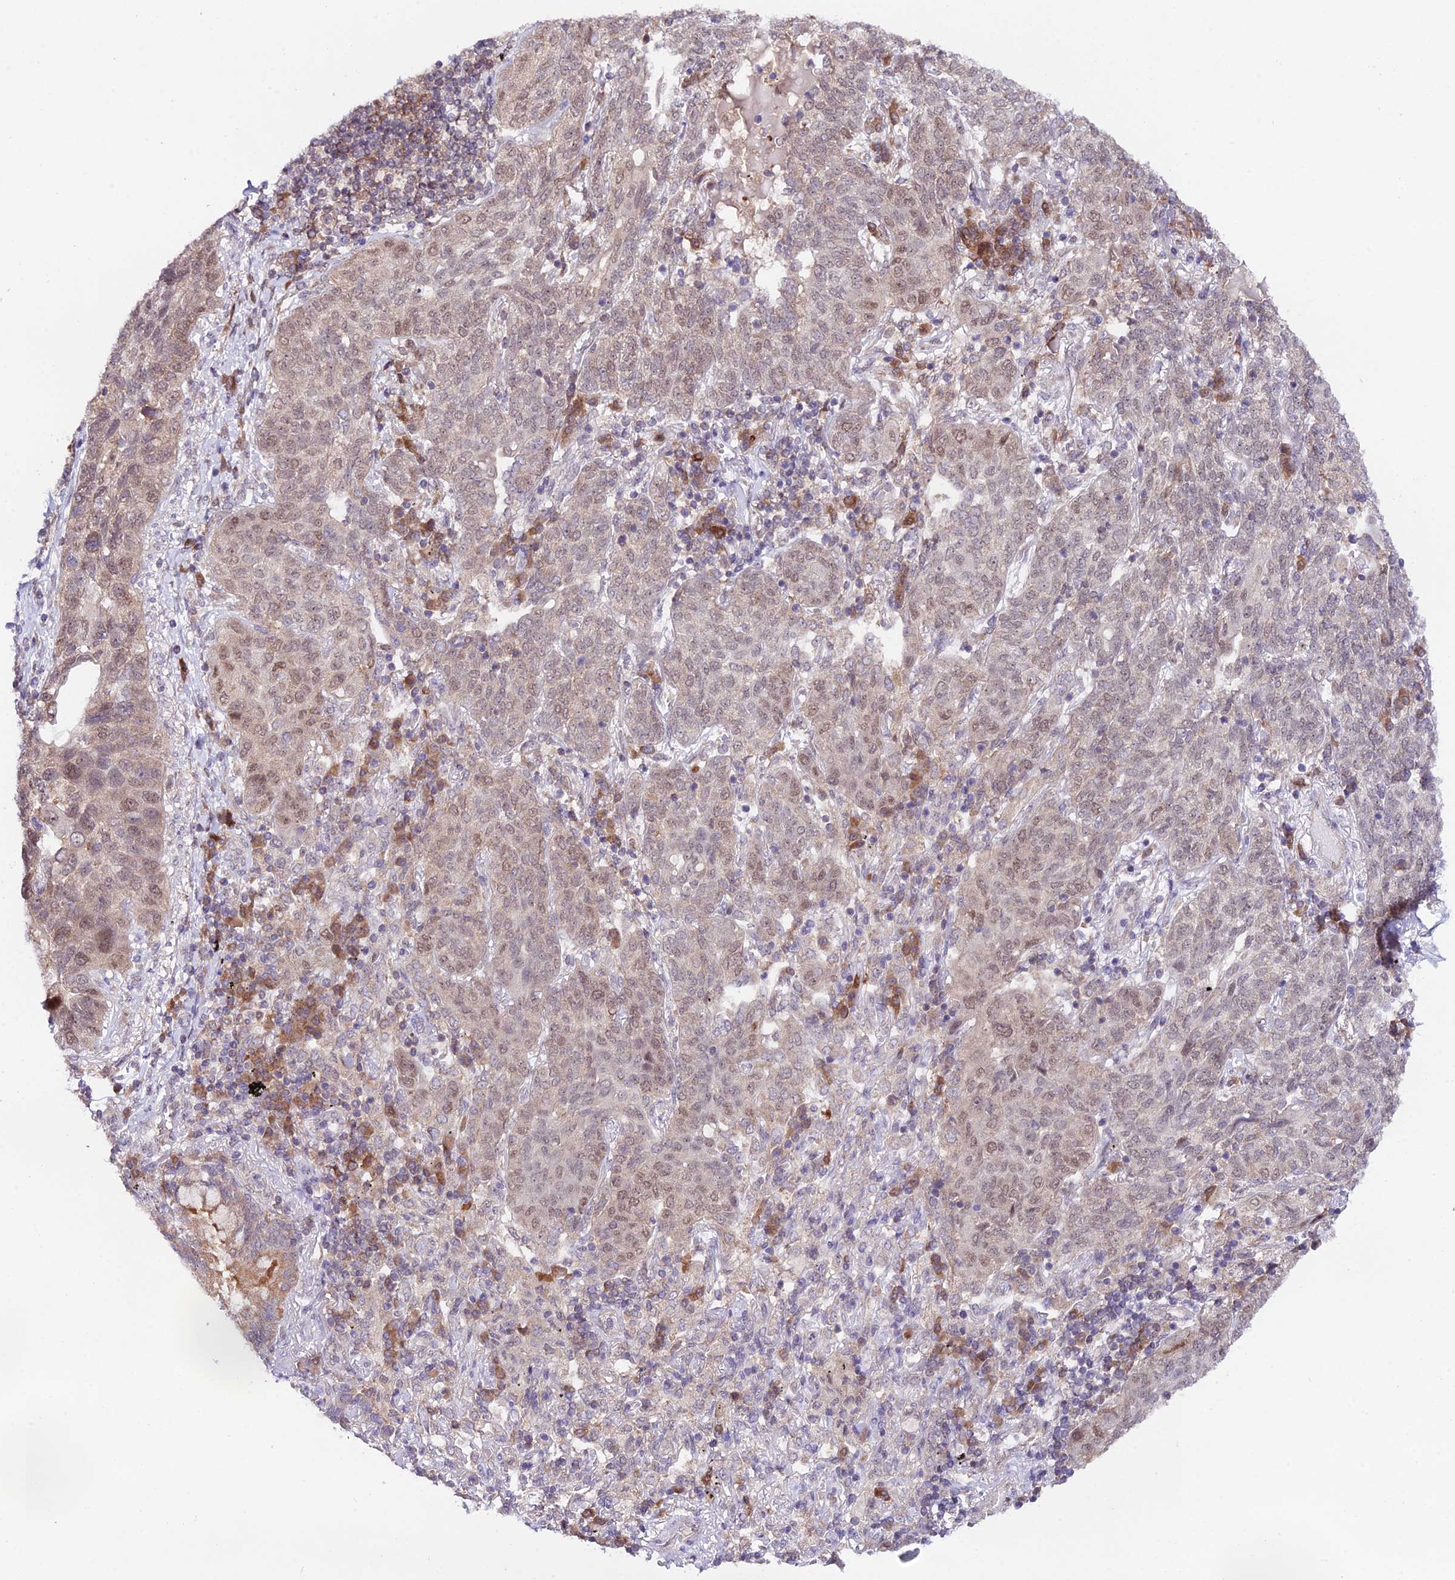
{"staining": {"intensity": "weak", "quantity": "25%-75%", "location": "nuclear"}, "tissue": "lung cancer", "cell_type": "Tumor cells", "image_type": "cancer", "snomed": [{"axis": "morphology", "description": "Squamous cell carcinoma, NOS"}, {"axis": "topography", "description": "Lung"}], "caption": "Lung squamous cell carcinoma was stained to show a protein in brown. There is low levels of weak nuclear expression in approximately 25%-75% of tumor cells. (DAB = brown stain, brightfield microscopy at high magnification).", "gene": "TRIM40", "patient": {"sex": "female", "age": 70}}